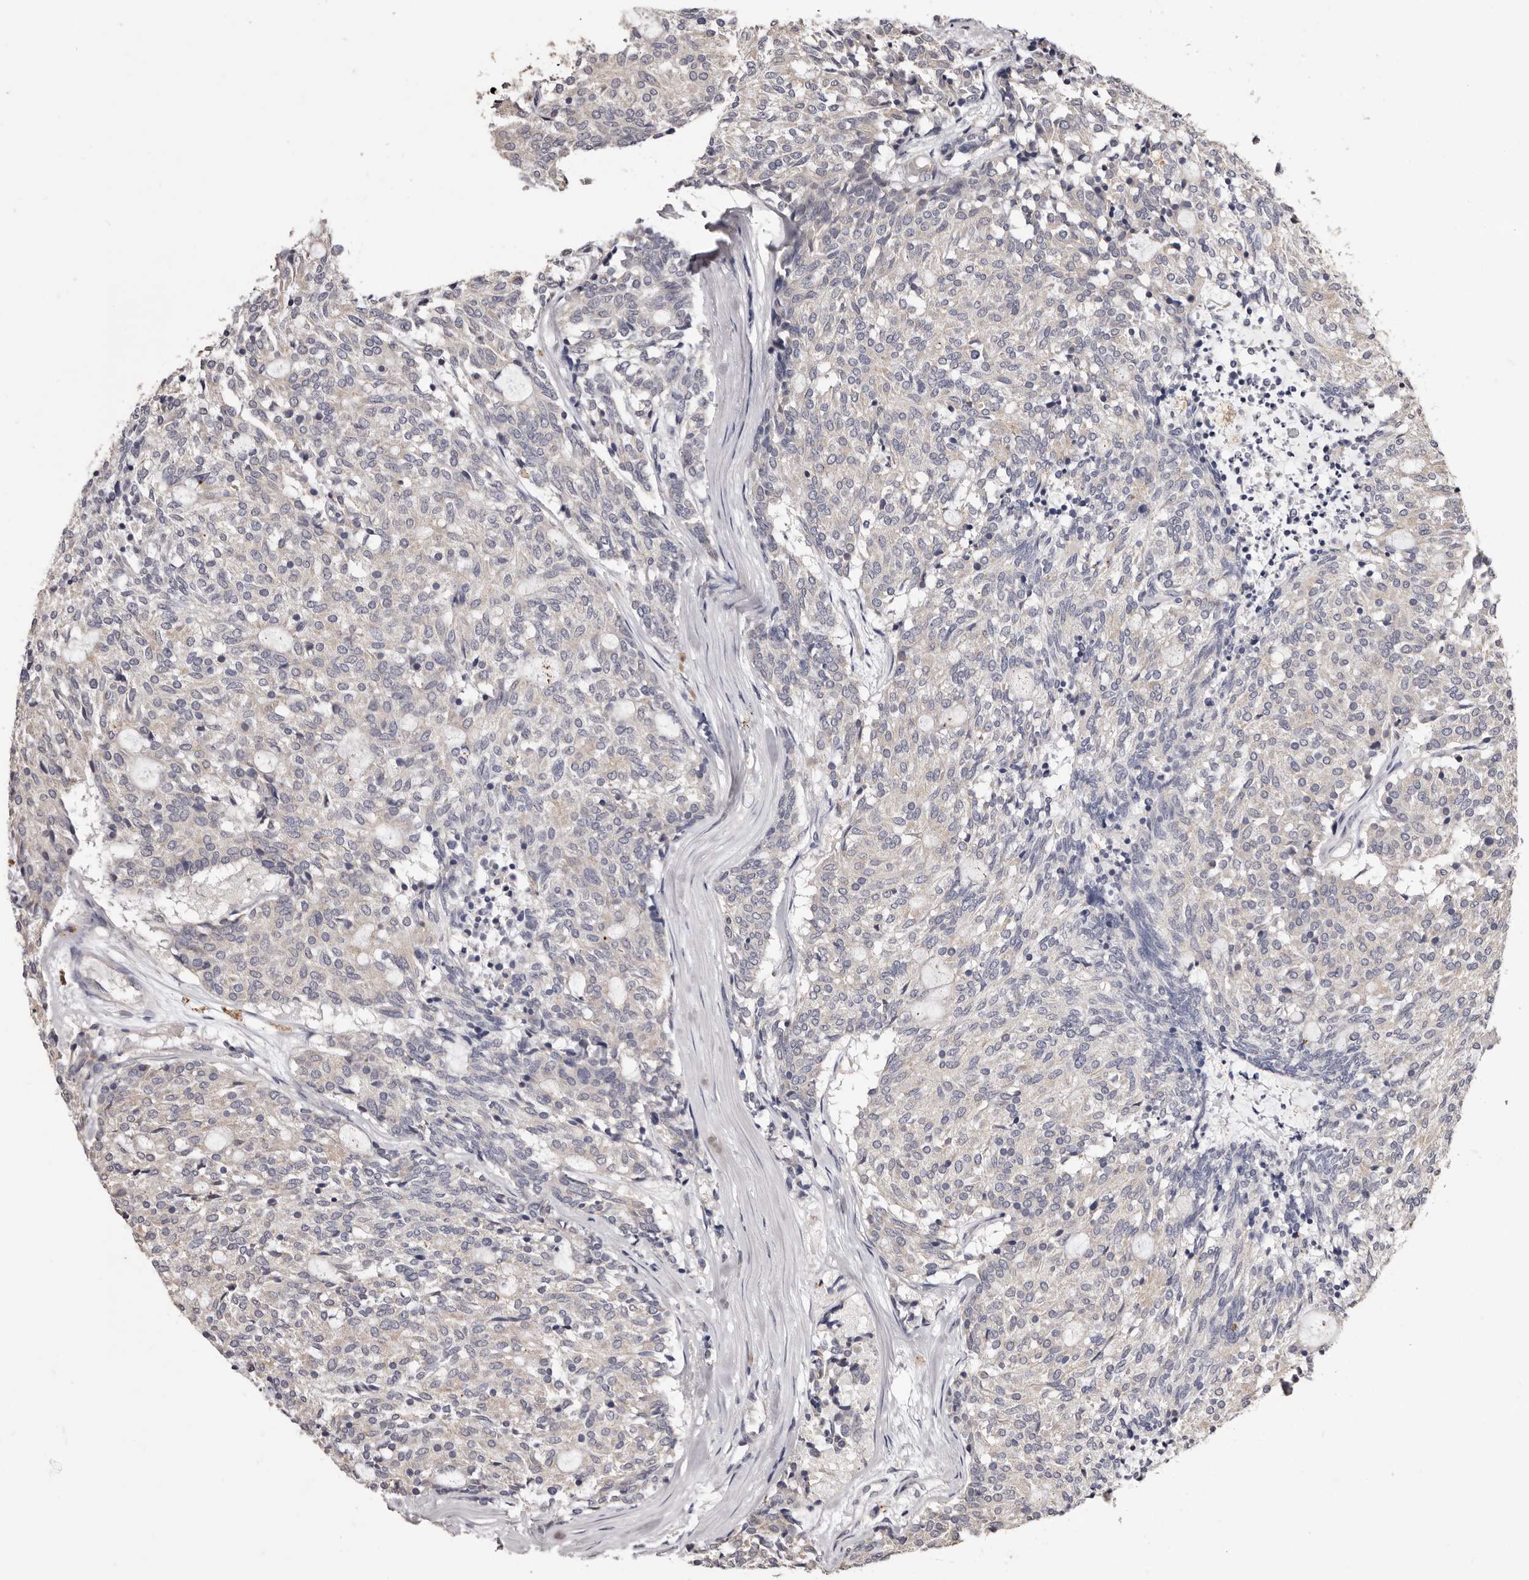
{"staining": {"intensity": "negative", "quantity": "none", "location": "none"}, "tissue": "carcinoid", "cell_type": "Tumor cells", "image_type": "cancer", "snomed": [{"axis": "morphology", "description": "Carcinoid, malignant, NOS"}, {"axis": "topography", "description": "Pancreas"}], "caption": "This image is of carcinoid stained with immunohistochemistry to label a protein in brown with the nuclei are counter-stained blue. There is no positivity in tumor cells. (DAB IHC, high magnification).", "gene": "ETNK1", "patient": {"sex": "female", "age": 54}}